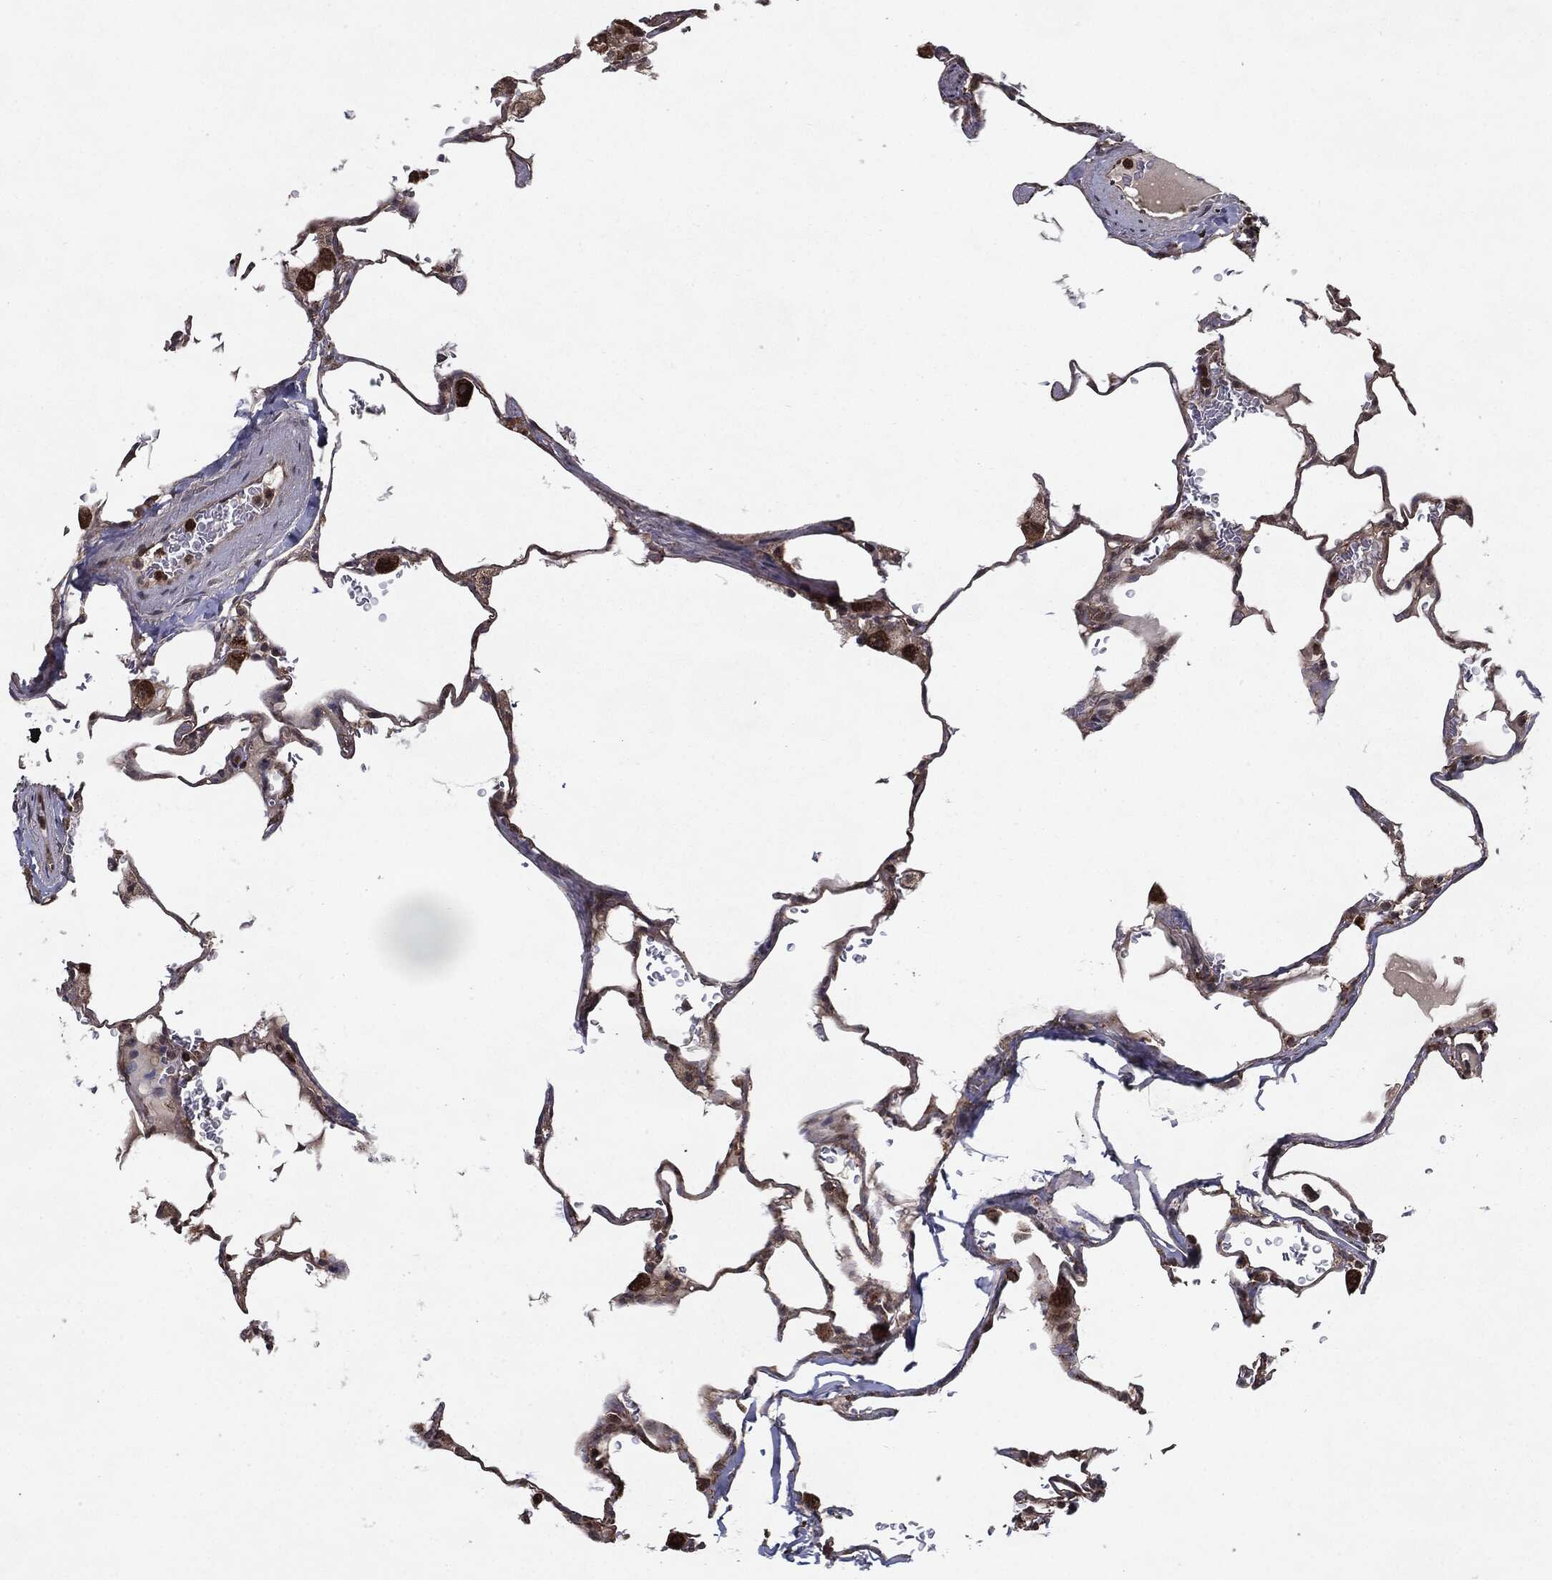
{"staining": {"intensity": "moderate", "quantity": "25%-75%", "location": "cytoplasmic/membranous"}, "tissue": "lung", "cell_type": "Alveolar cells", "image_type": "normal", "snomed": [{"axis": "morphology", "description": "Normal tissue, NOS"}, {"axis": "morphology", "description": "Adenocarcinoma, metastatic, NOS"}, {"axis": "topography", "description": "Lung"}], "caption": "Protein expression analysis of benign lung displays moderate cytoplasmic/membranous positivity in approximately 25%-75% of alveolar cells.", "gene": "HDAC5", "patient": {"sex": "male", "age": 45}}